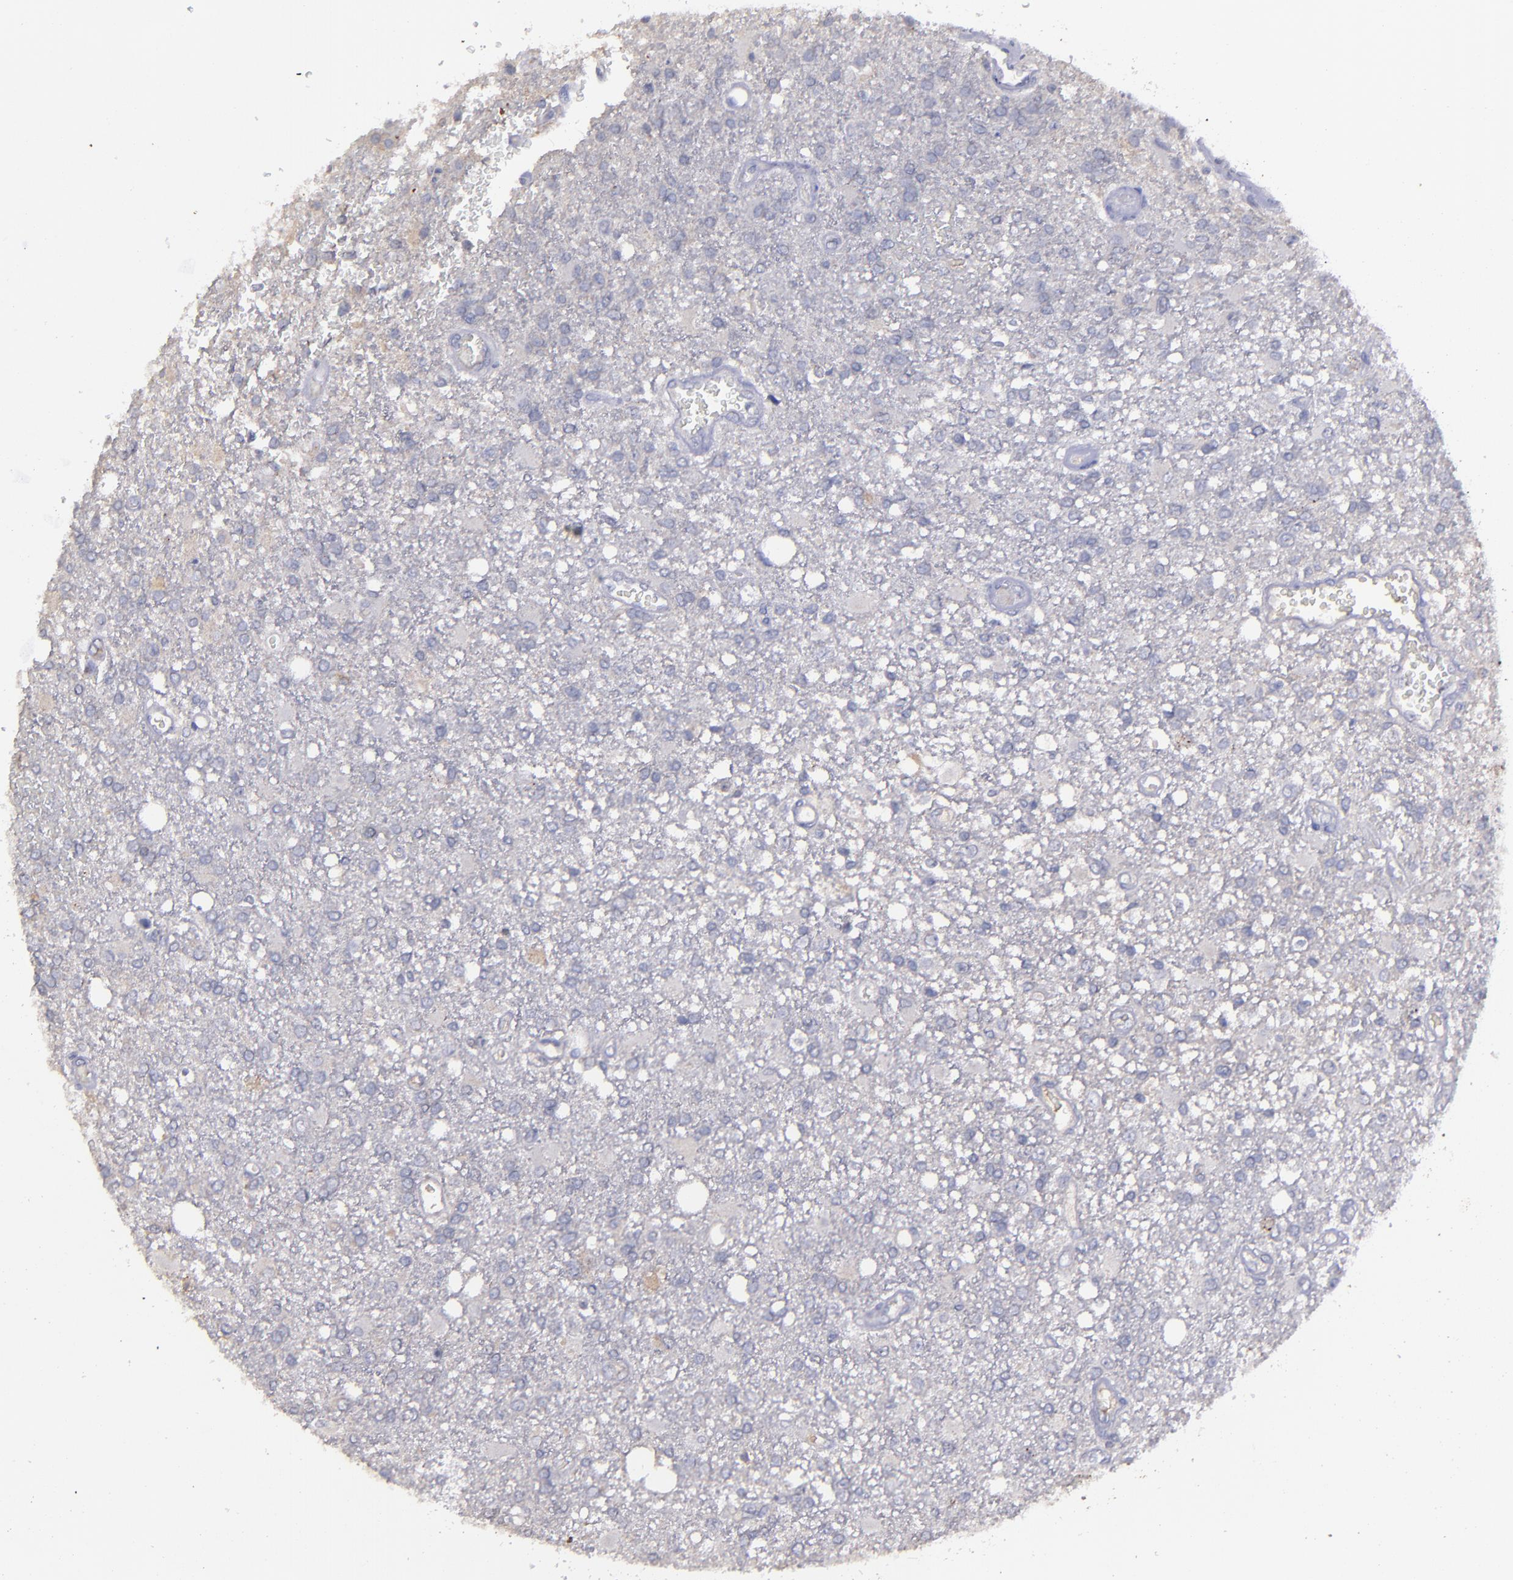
{"staining": {"intensity": "weak", "quantity": "<25%", "location": "cytoplasmic/membranous"}, "tissue": "glioma", "cell_type": "Tumor cells", "image_type": "cancer", "snomed": [{"axis": "morphology", "description": "Glioma, malignant, High grade"}, {"axis": "topography", "description": "Cerebral cortex"}], "caption": "There is no significant positivity in tumor cells of glioma. The staining is performed using DAB brown chromogen with nuclei counter-stained in using hematoxylin.", "gene": "MASP1", "patient": {"sex": "male", "age": 79}}